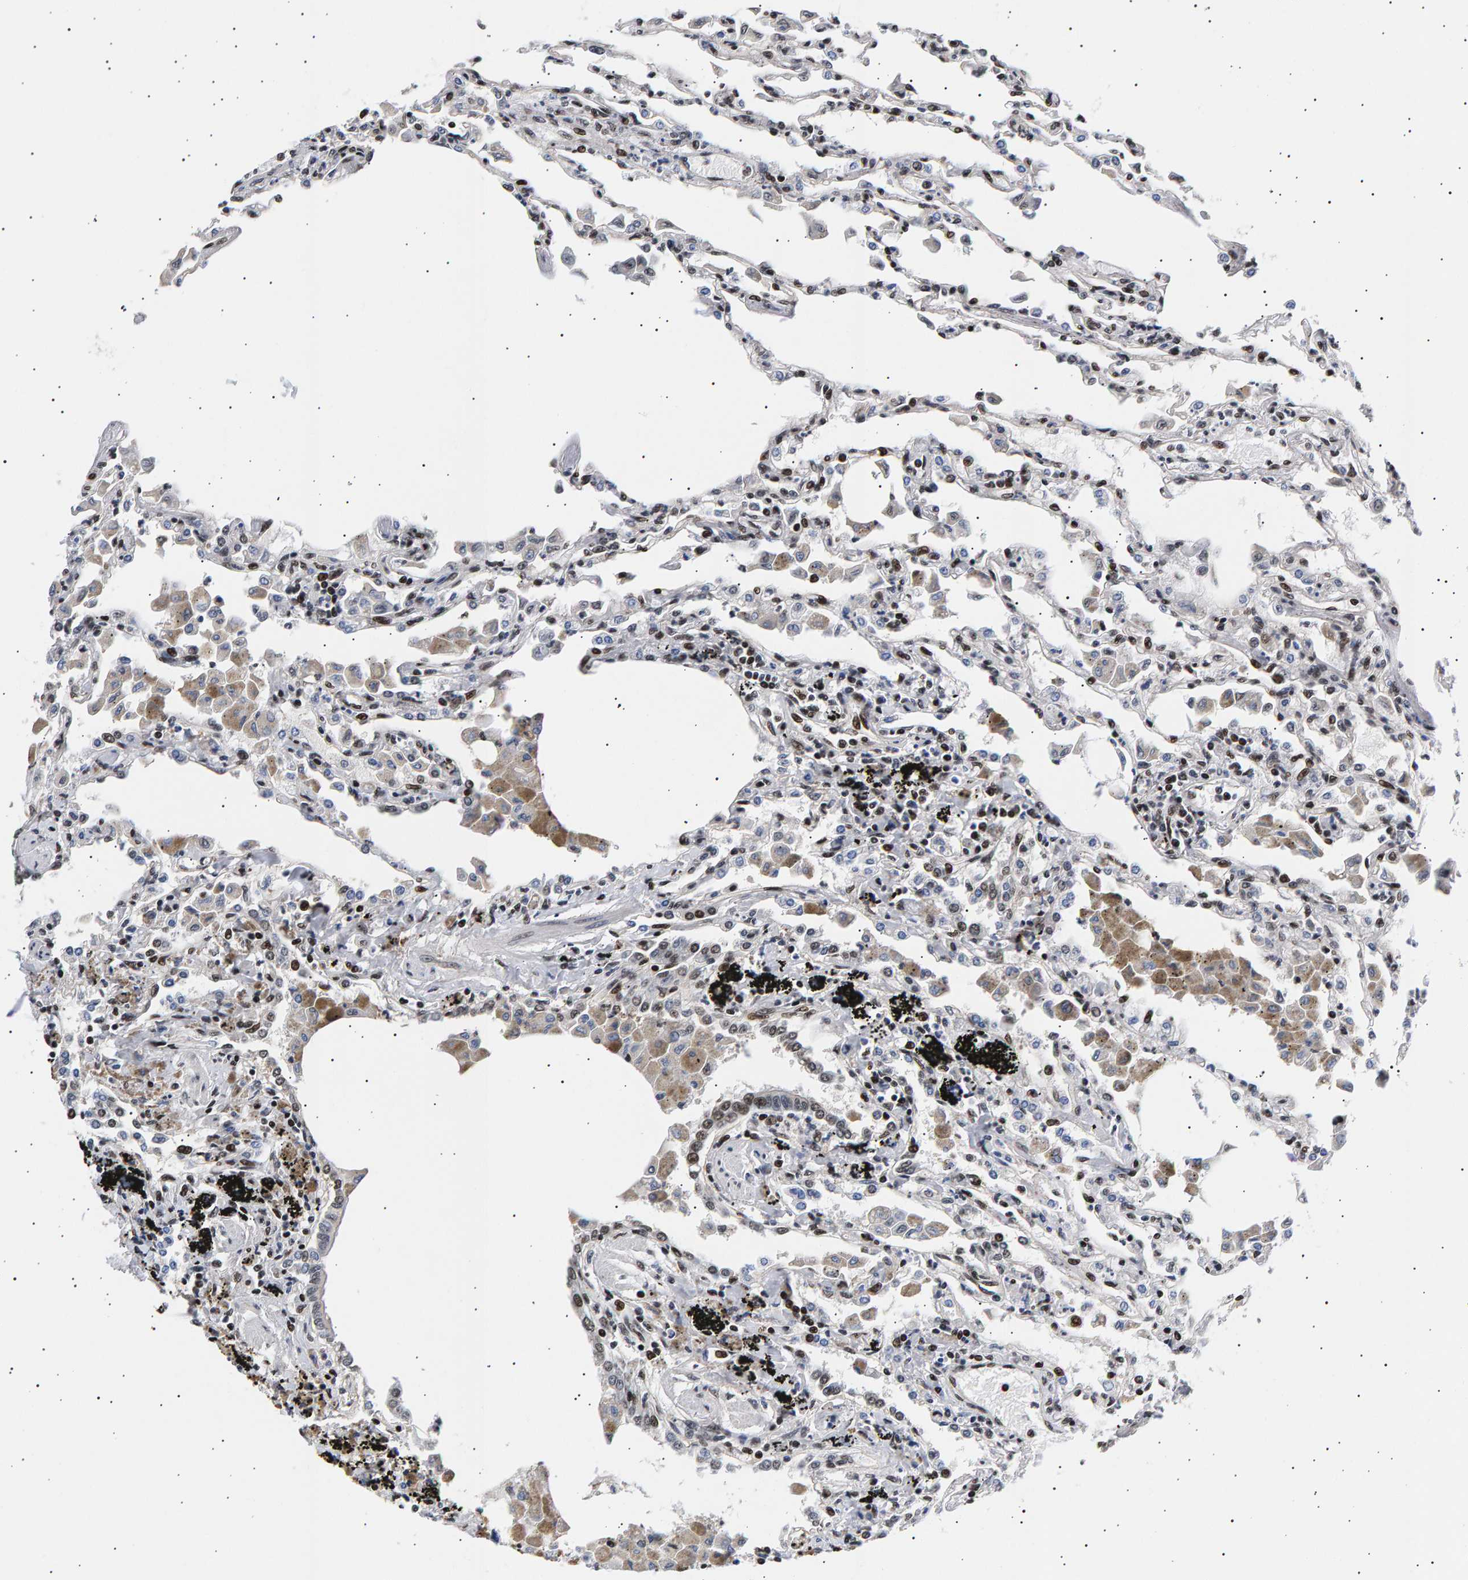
{"staining": {"intensity": "strong", "quantity": ">75%", "location": "nuclear"}, "tissue": "lung", "cell_type": "Alveolar cells", "image_type": "normal", "snomed": [{"axis": "morphology", "description": "Normal tissue, NOS"}, {"axis": "topography", "description": "Bronchus"}, {"axis": "topography", "description": "Lung"}], "caption": "Alveolar cells exhibit strong nuclear expression in approximately >75% of cells in normal lung.", "gene": "ANKRD40", "patient": {"sex": "female", "age": 49}}